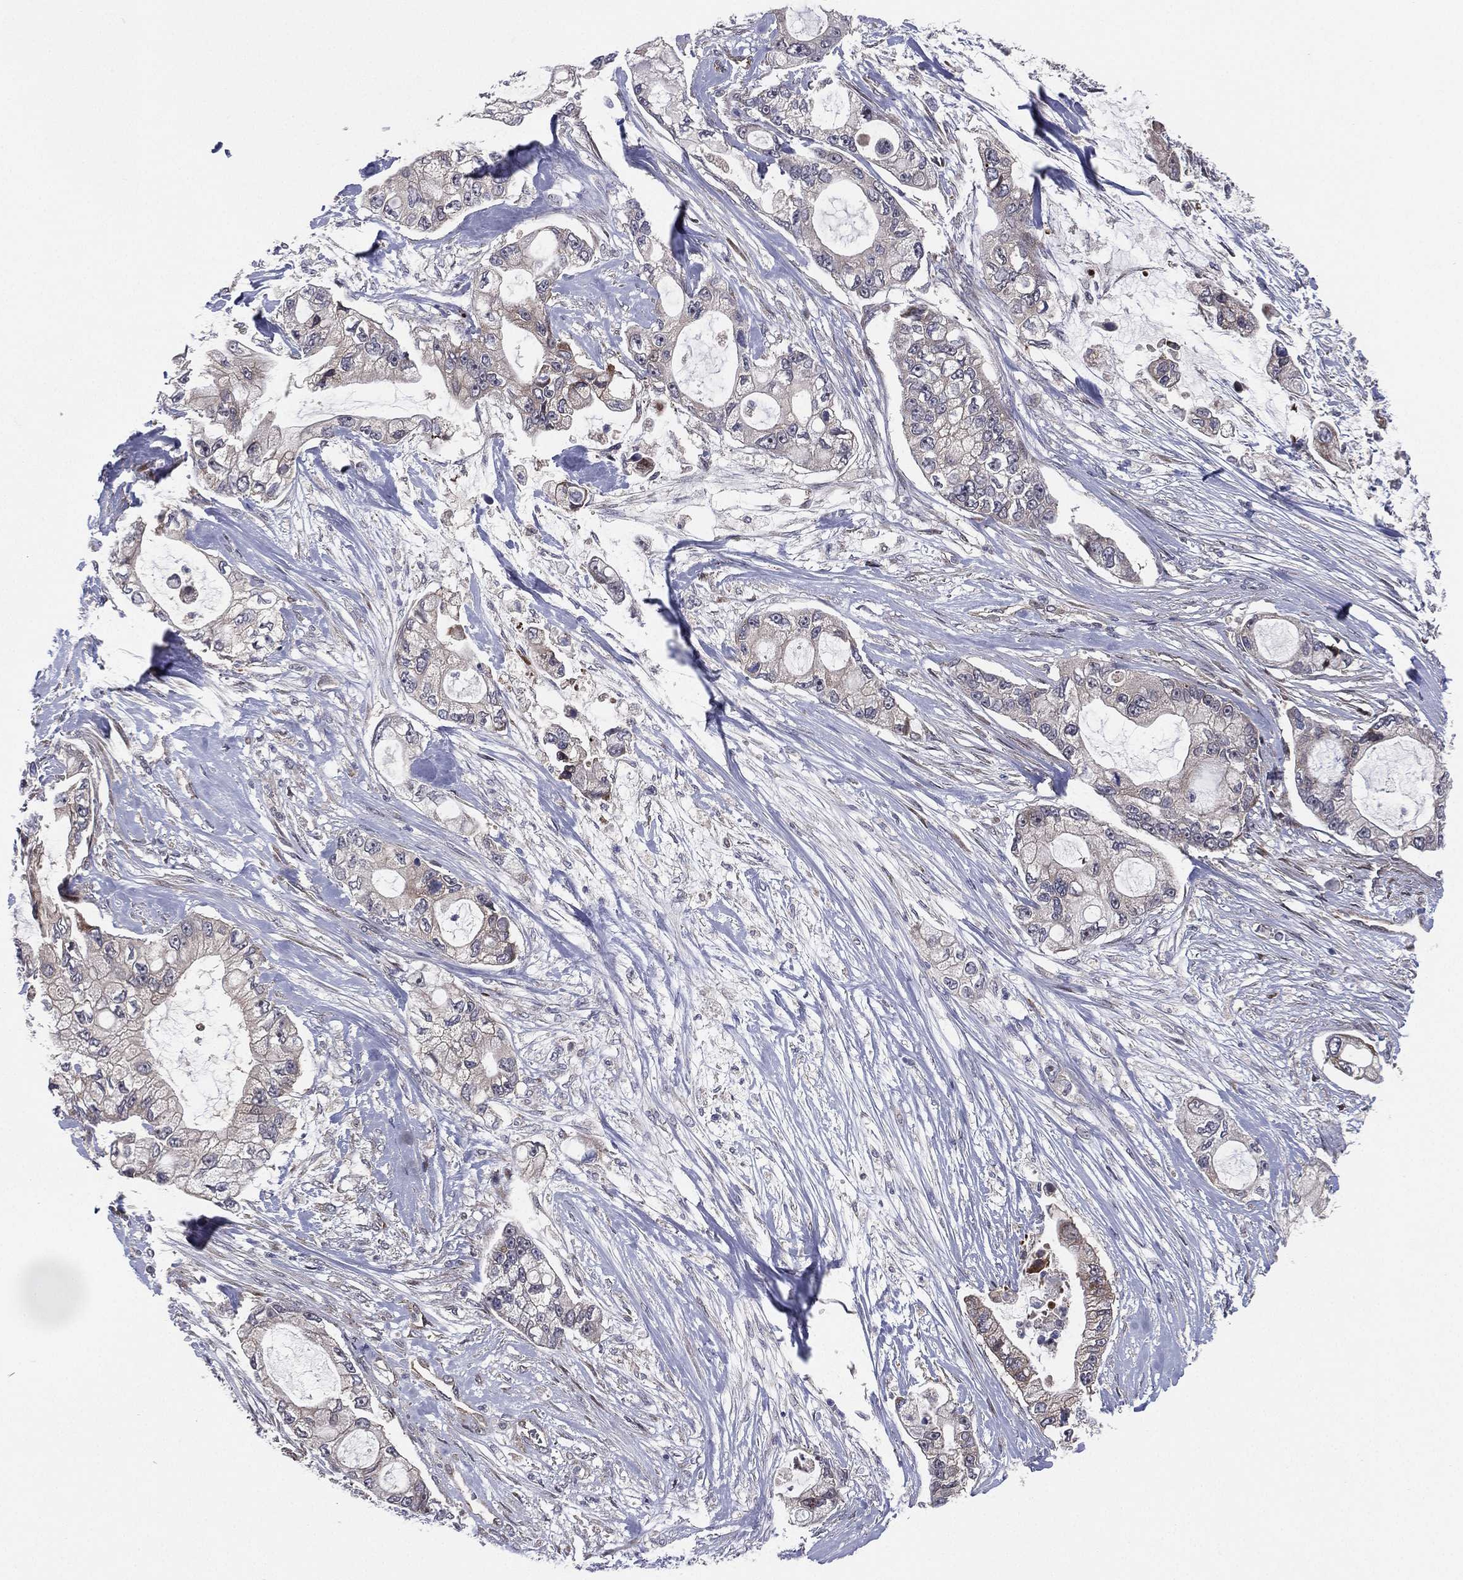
{"staining": {"intensity": "negative", "quantity": "none", "location": "none"}, "tissue": "pancreatic cancer", "cell_type": "Tumor cells", "image_type": "cancer", "snomed": [{"axis": "morphology", "description": "Adenocarcinoma, NOS"}, {"axis": "topography", "description": "Pancreas"}], "caption": "There is no significant positivity in tumor cells of pancreatic cancer.", "gene": "UTP14A", "patient": {"sex": "female", "age": 69}}